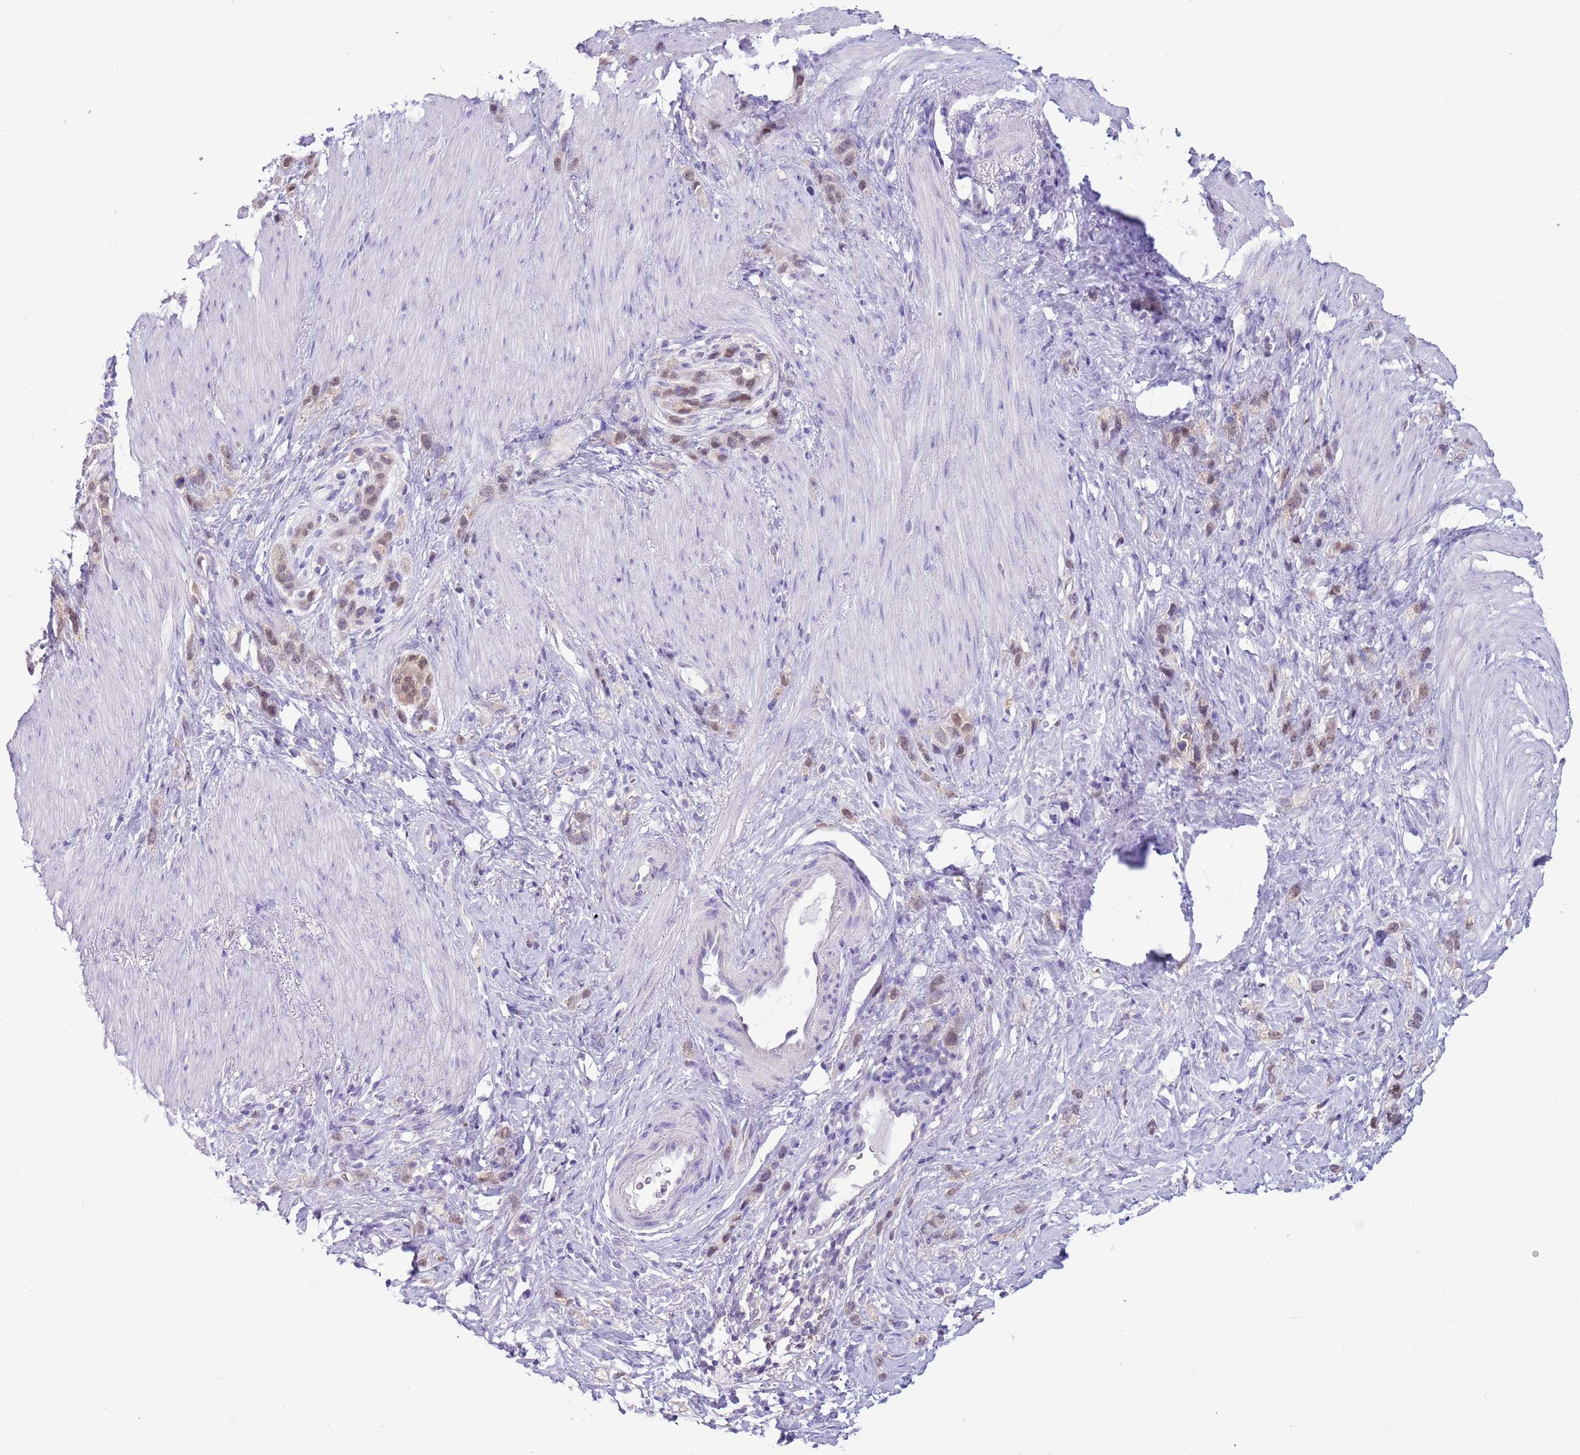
{"staining": {"intensity": "weak", "quantity": ">75%", "location": "cytoplasmic/membranous,nuclear"}, "tissue": "stomach cancer", "cell_type": "Tumor cells", "image_type": "cancer", "snomed": [{"axis": "morphology", "description": "Adenocarcinoma, NOS"}, {"axis": "topography", "description": "Stomach"}], "caption": "Immunohistochemical staining of stomach cancer demonstrates low levels of weak cytoplasmic/membranous and nuclear staining in approximately >75% of tumor cells.", "gene": "DDI2", "patient": {"sex": "female", "age": 65}}